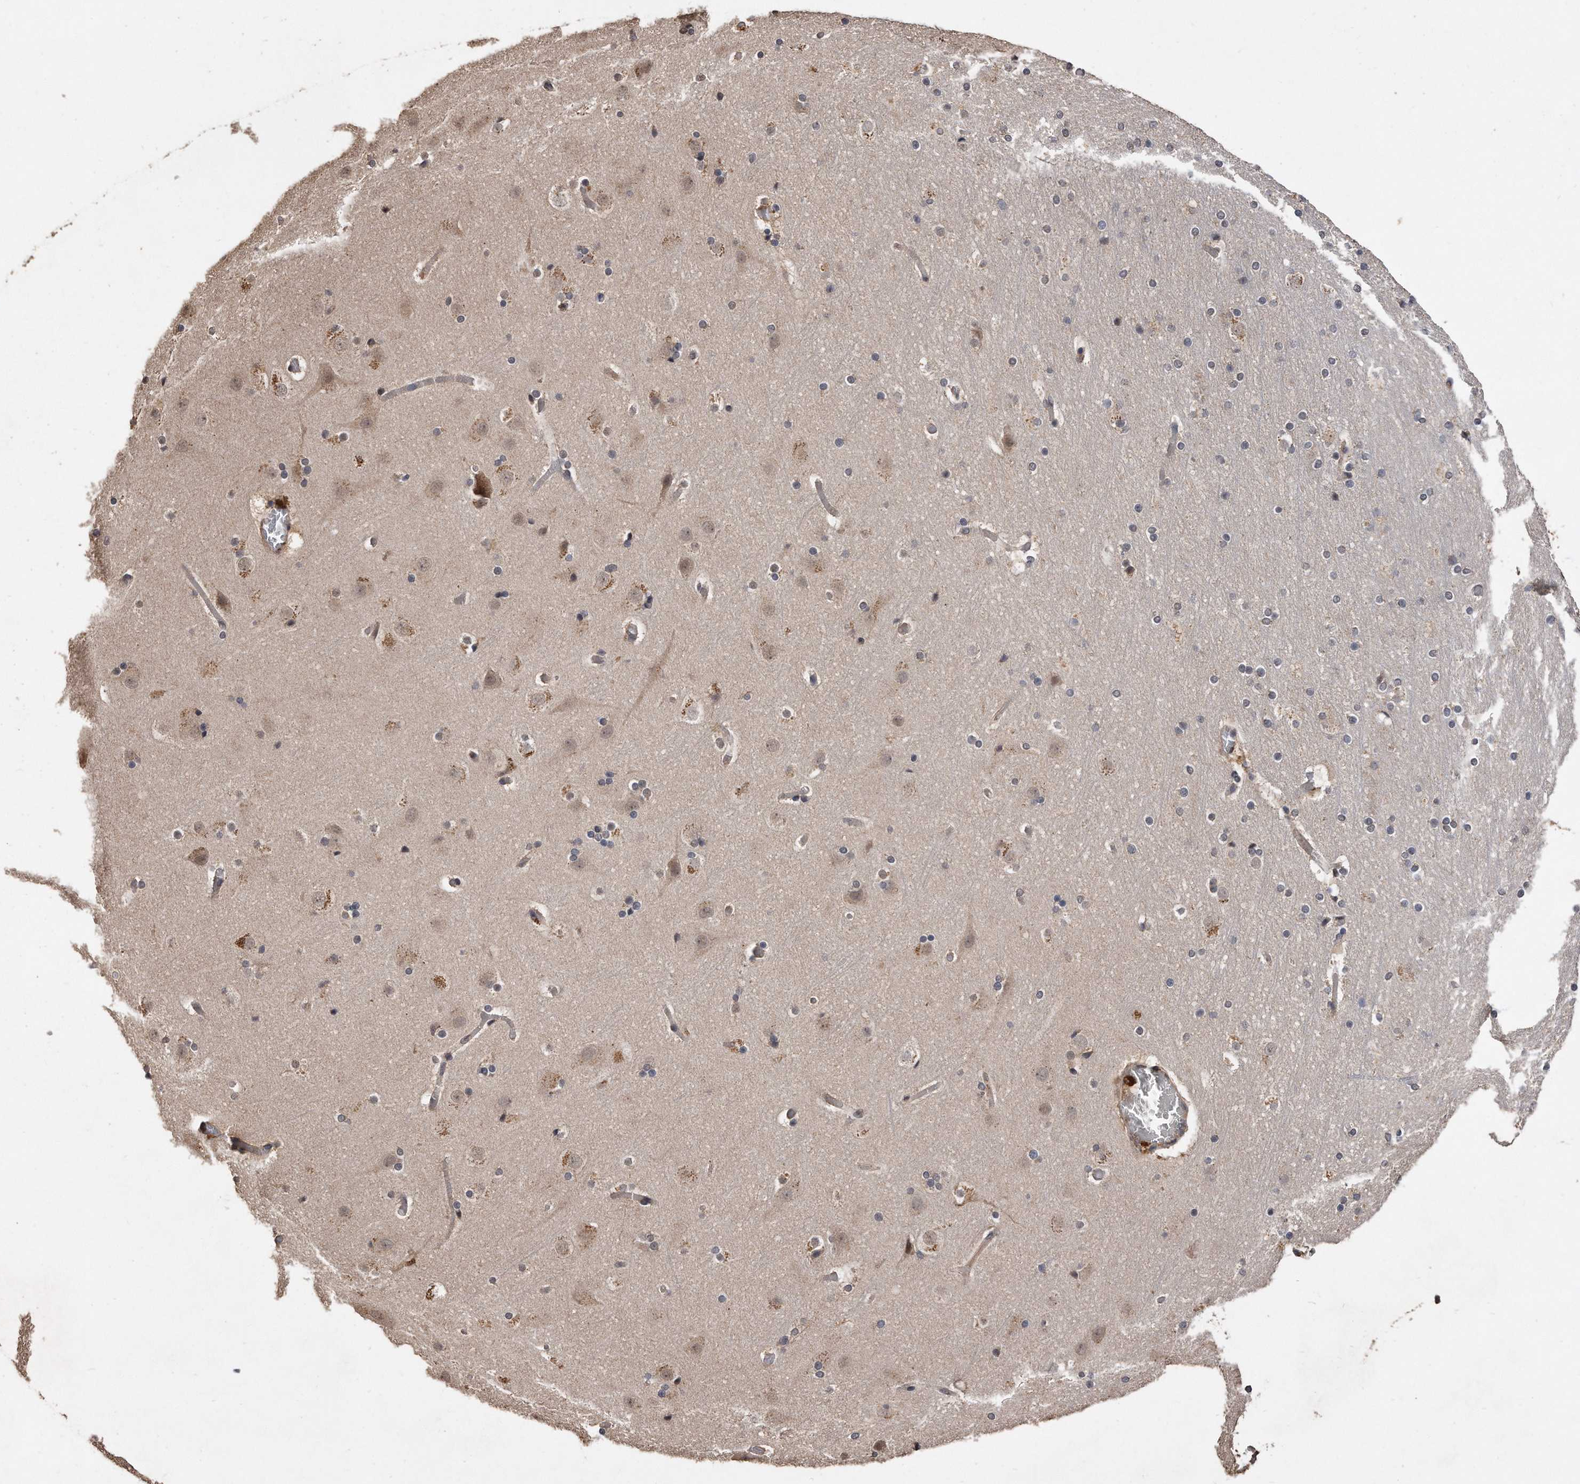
{"staining": {"intensity": "moderate", "quantity": "25%-75%", "location": "cytoplasmic/membranous"}, "tissue": "cerebral cortex", "cell_type": "Endothelial cells", "image_type": "normal", "snomed": [{"axis": "morphology", "description": "Normal tissue, NOS"}, {"axis": "topography", "description": "Cerebral cortex"}], "caption": "Protein staining demonstrates moderate cytoplasmic/membranous expression in about 25%-75% of endothelial cells in unremarkable cerebral cortex.", "gene": "PELO", "patient": {"sex": "male", "age": 57}}